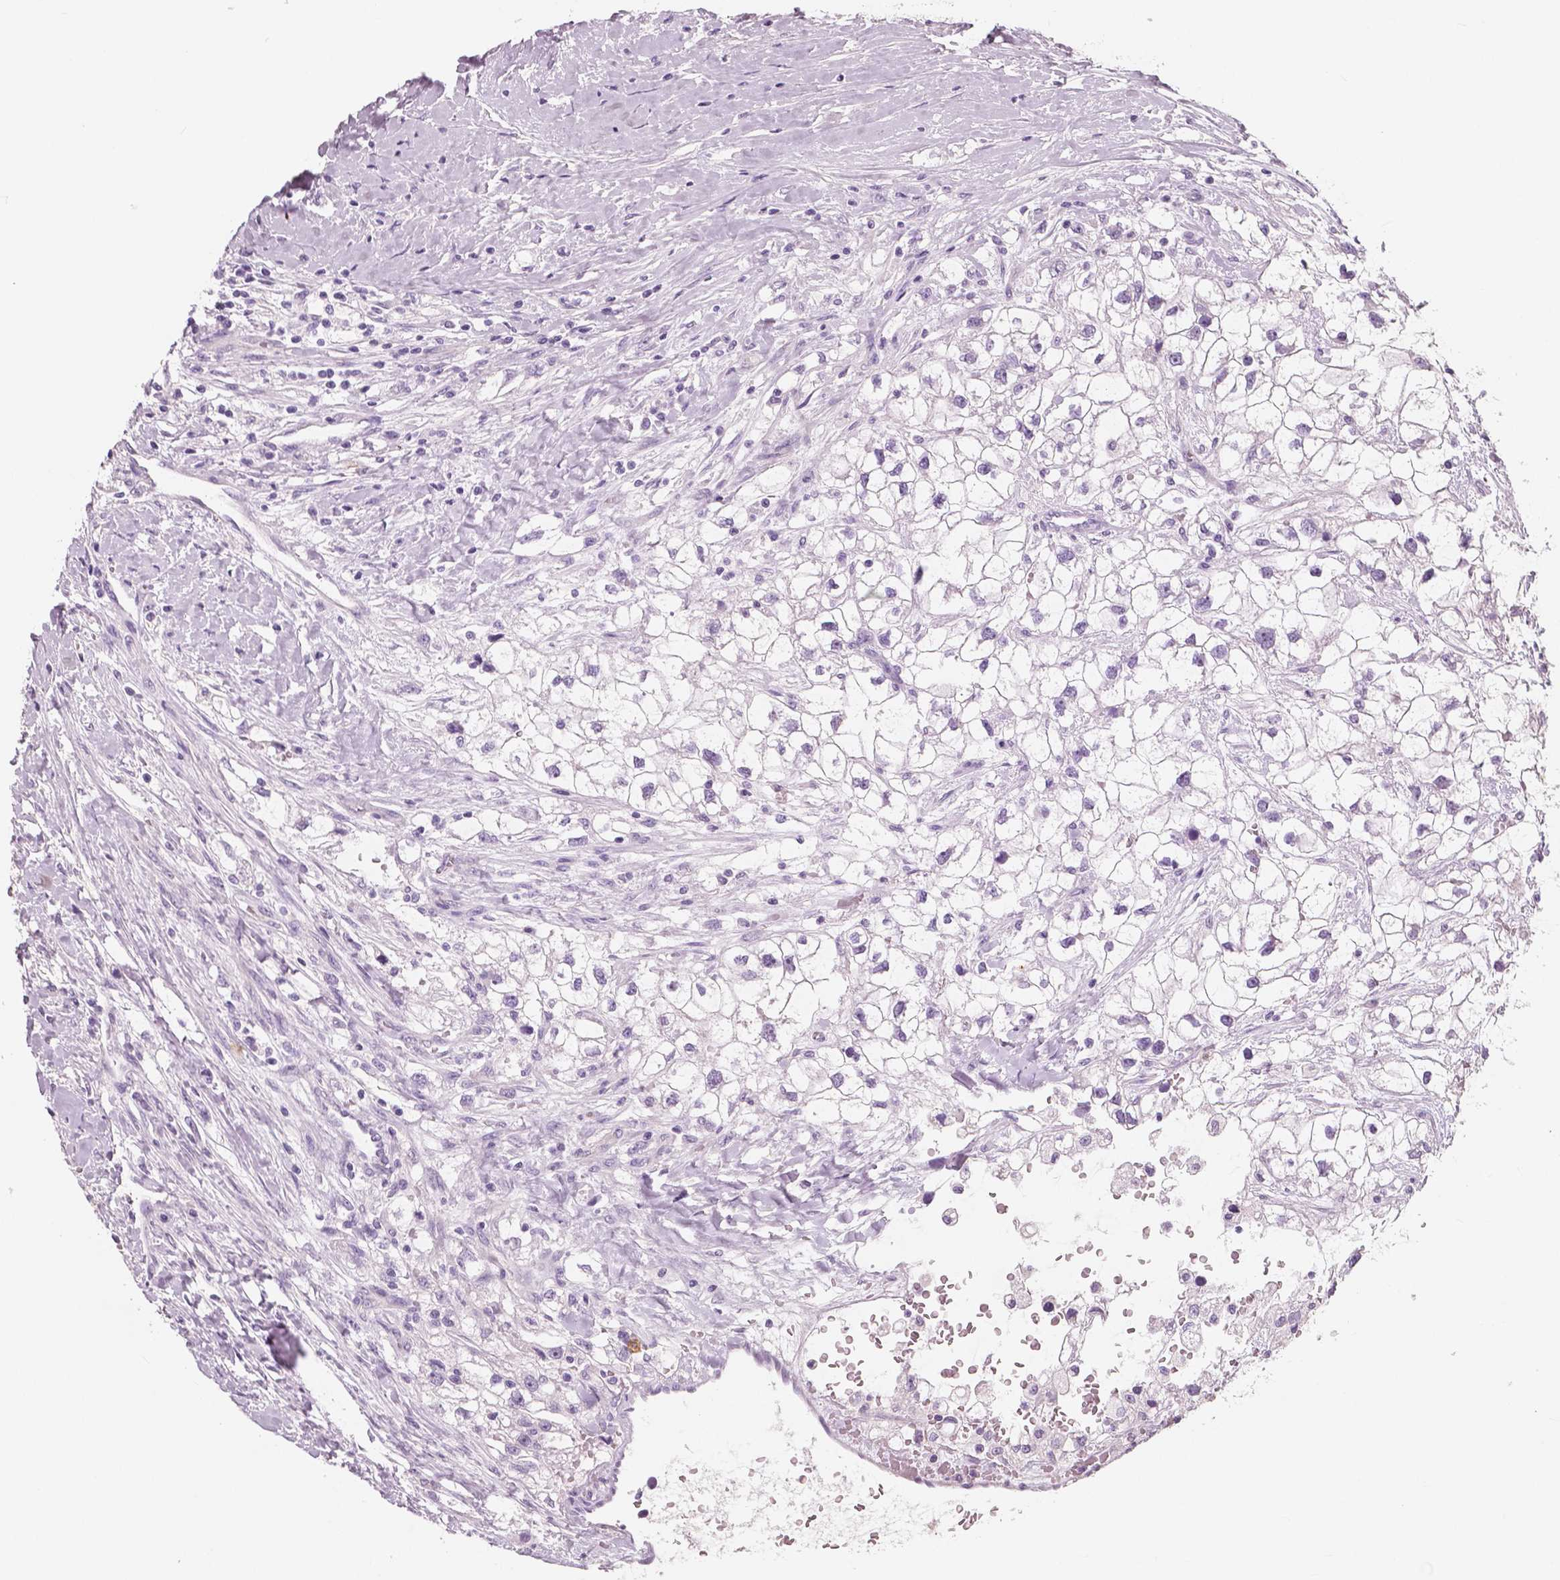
{"staining": {"intensity": "negative", "quantity": "none", "location": "none"}, "tissue": "renal cancer", "cell_type": "Tumor cells", "image_type": "cancer", "snomed": [{"axis": "morphology", "description": "Adenocarcinoma, NOS"}, {"axis": "topography", "description": "Kidney"}], "caption": "Image shows no protein expression in tumor cells of adenocarcinoma (renal) tissue.", "gene": "KIT", "patient": {"sex": "male", "age": 59}}